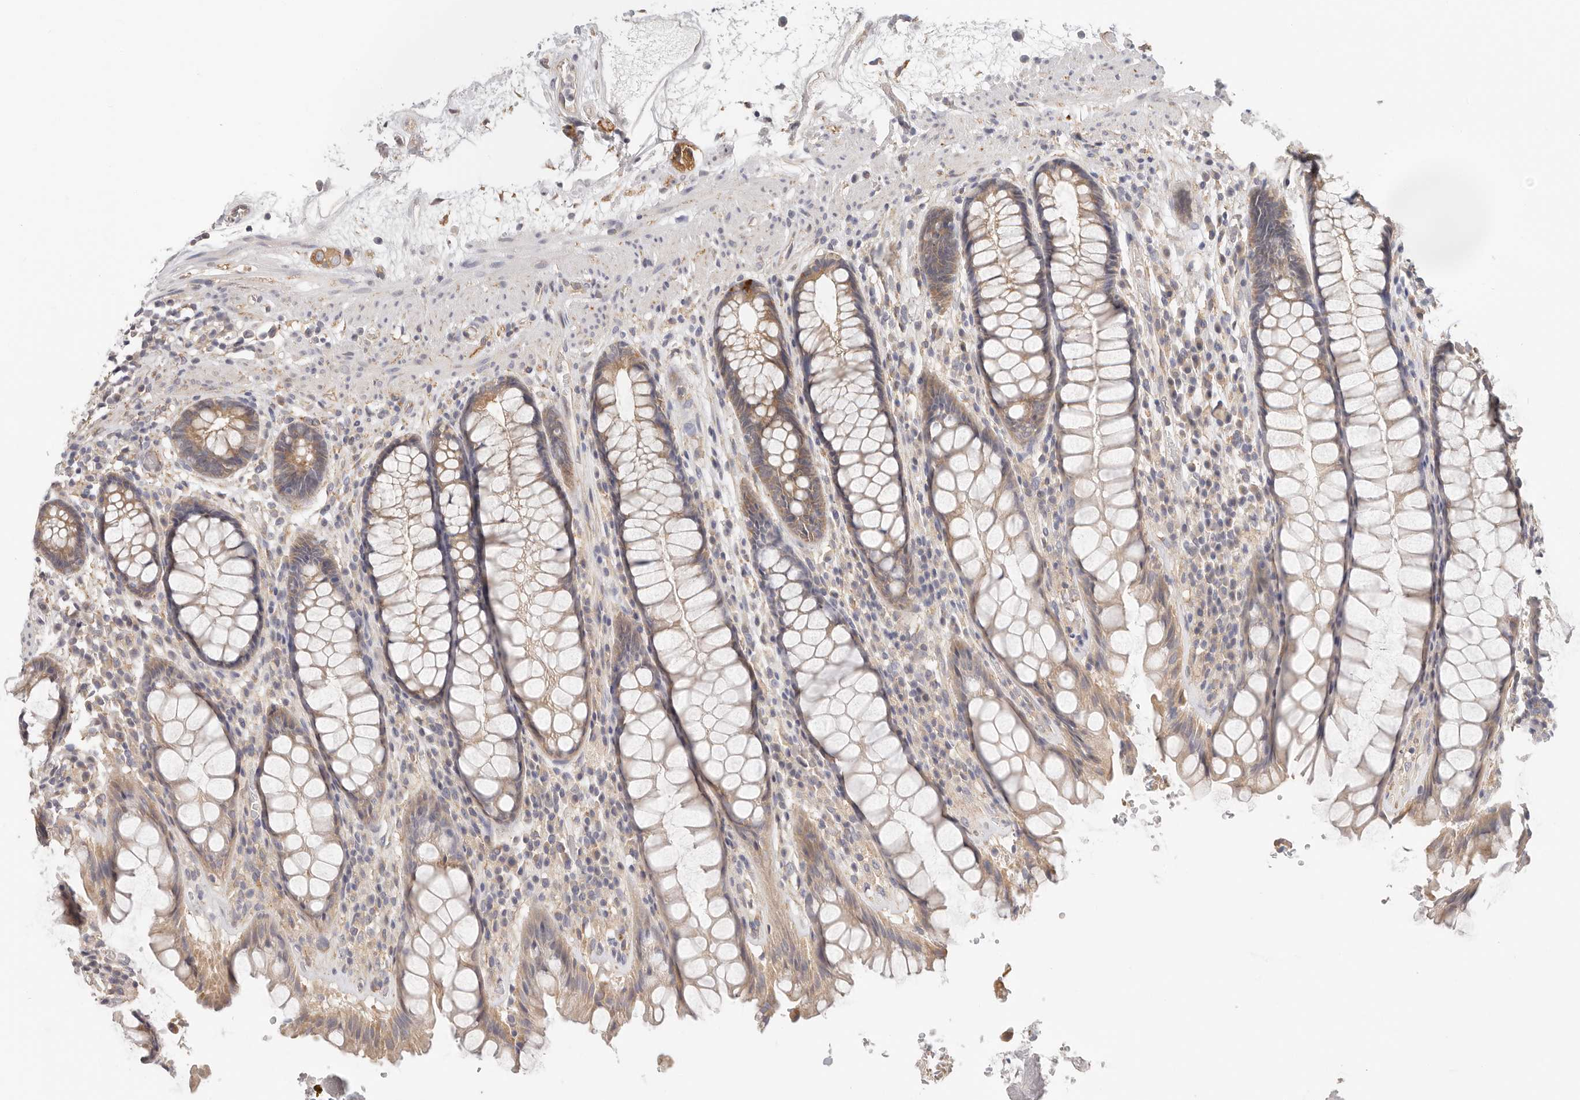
{"staining": {"intensity": "moderate", "quantity": ">75%", "location": "cytoplasmic/membranous"}, "tissue": "rectum", "cell_type": "Glandular cells", "image_type": "normal", "snomed": [{"axis": "morphology", "description": "Normal tissue, NOS"}, {"axis": "topography", "description": "Rectum"}], "caption": "High-power microscopy captured an immunohistochemistry (IHC) photomicrograph of normal rectum, revealing moderate cytoplasmic/membranous staining in about >75% of glandular cells.", "gene": "AFDN", "patient": {"sex": "male", "age": 64}}